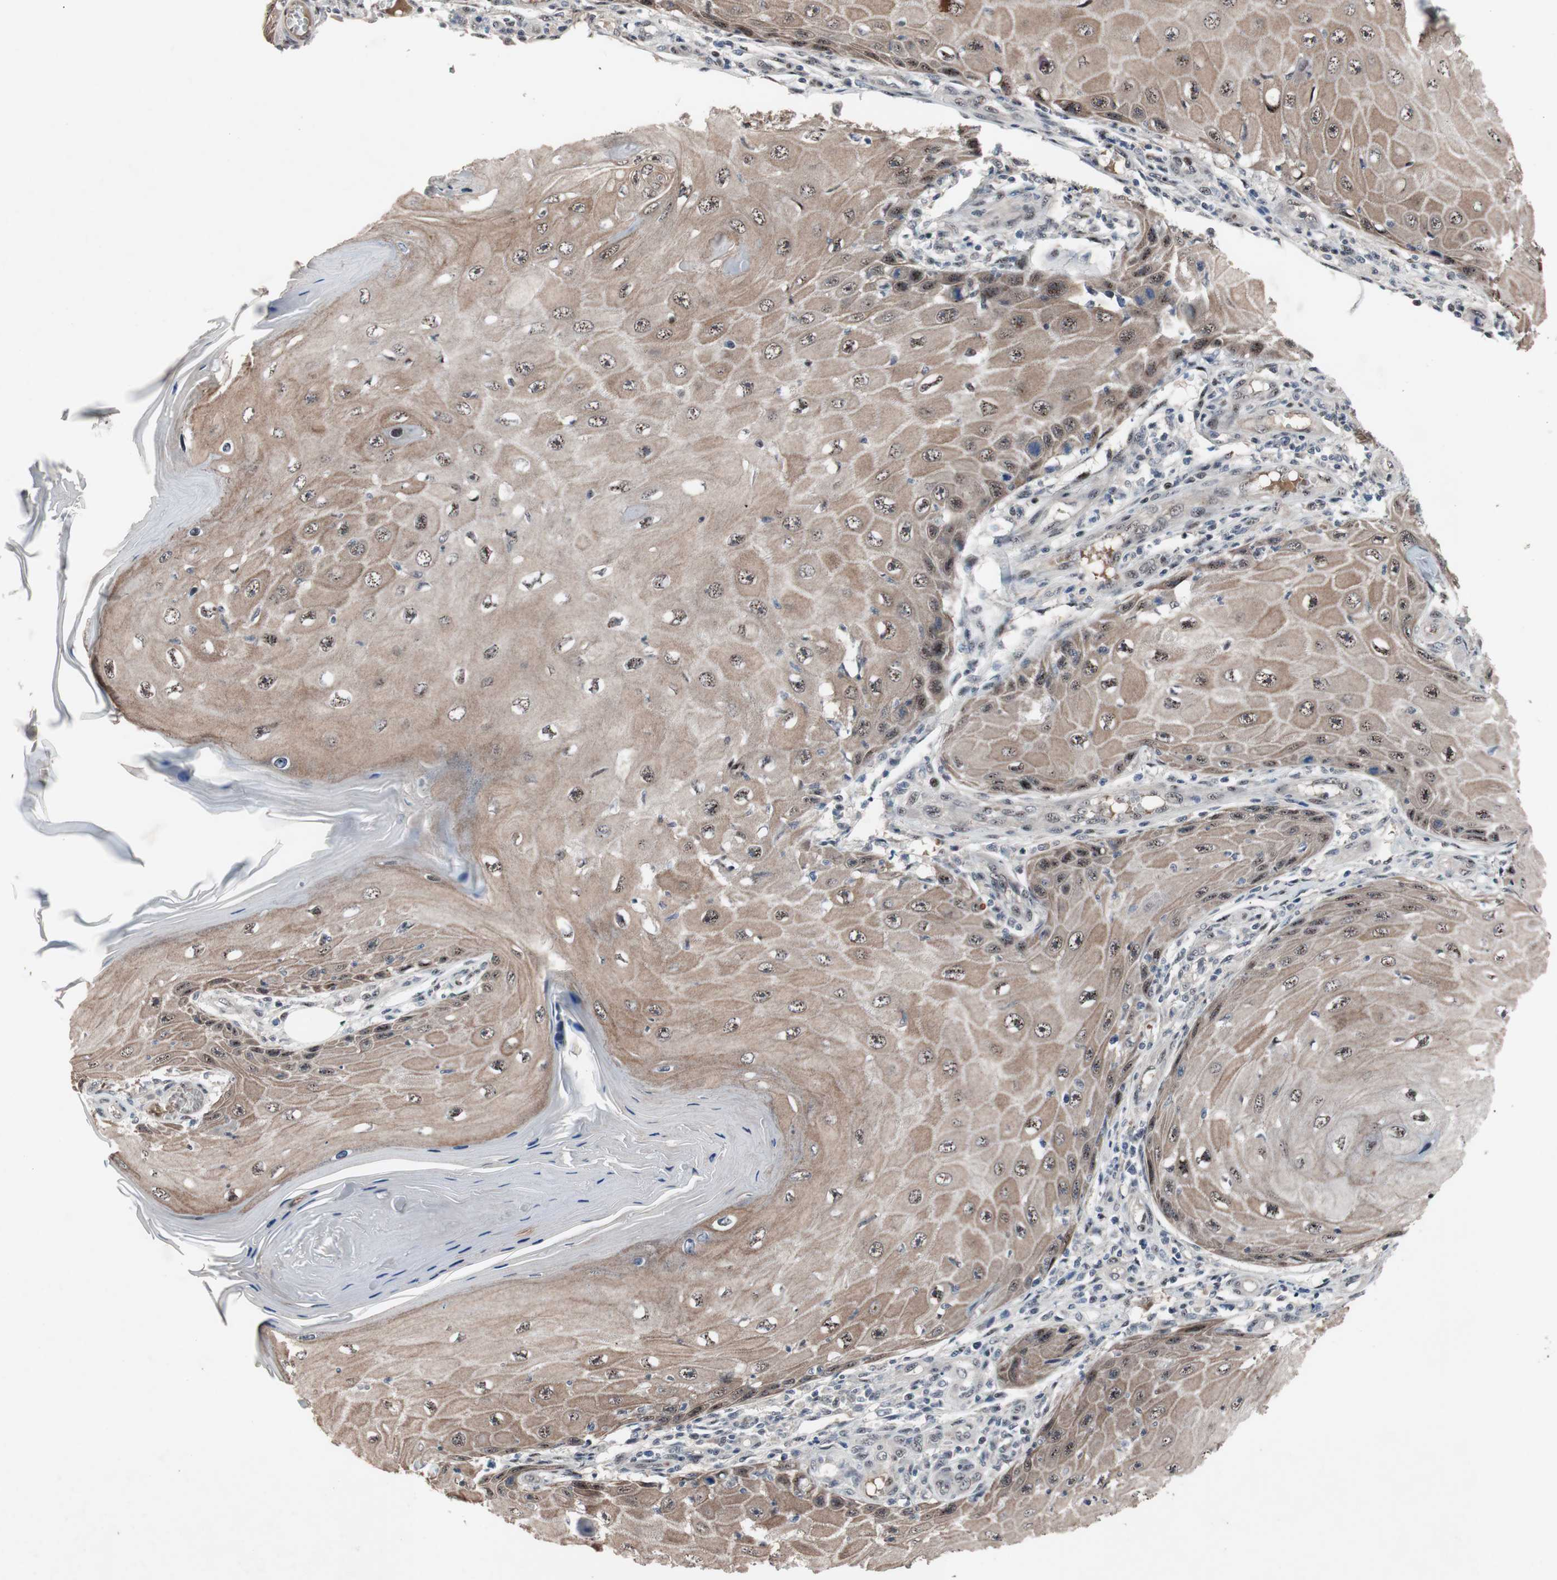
{"staining": {"intensity": "moderate", "quantity": ">75%", "location": "cytoplasmic/membranous,nuclear"}, "tissue": "skin cancer", "cell_type": "Tumor cells", "image_type": "cancer", "snomed": [{"axis": "morphology", "description": "Squamous cell carcinoma, NOS"}, {"axis": "topography", "description": "Skin"}], "caption": "Skin squamous cell carcinoma stained for a protein shows moderate cytoplasmic/membranous and nuclear positivity in tumor cells.", "gene": "SOX7", "patient": {"sex": "female", "age": 73}}